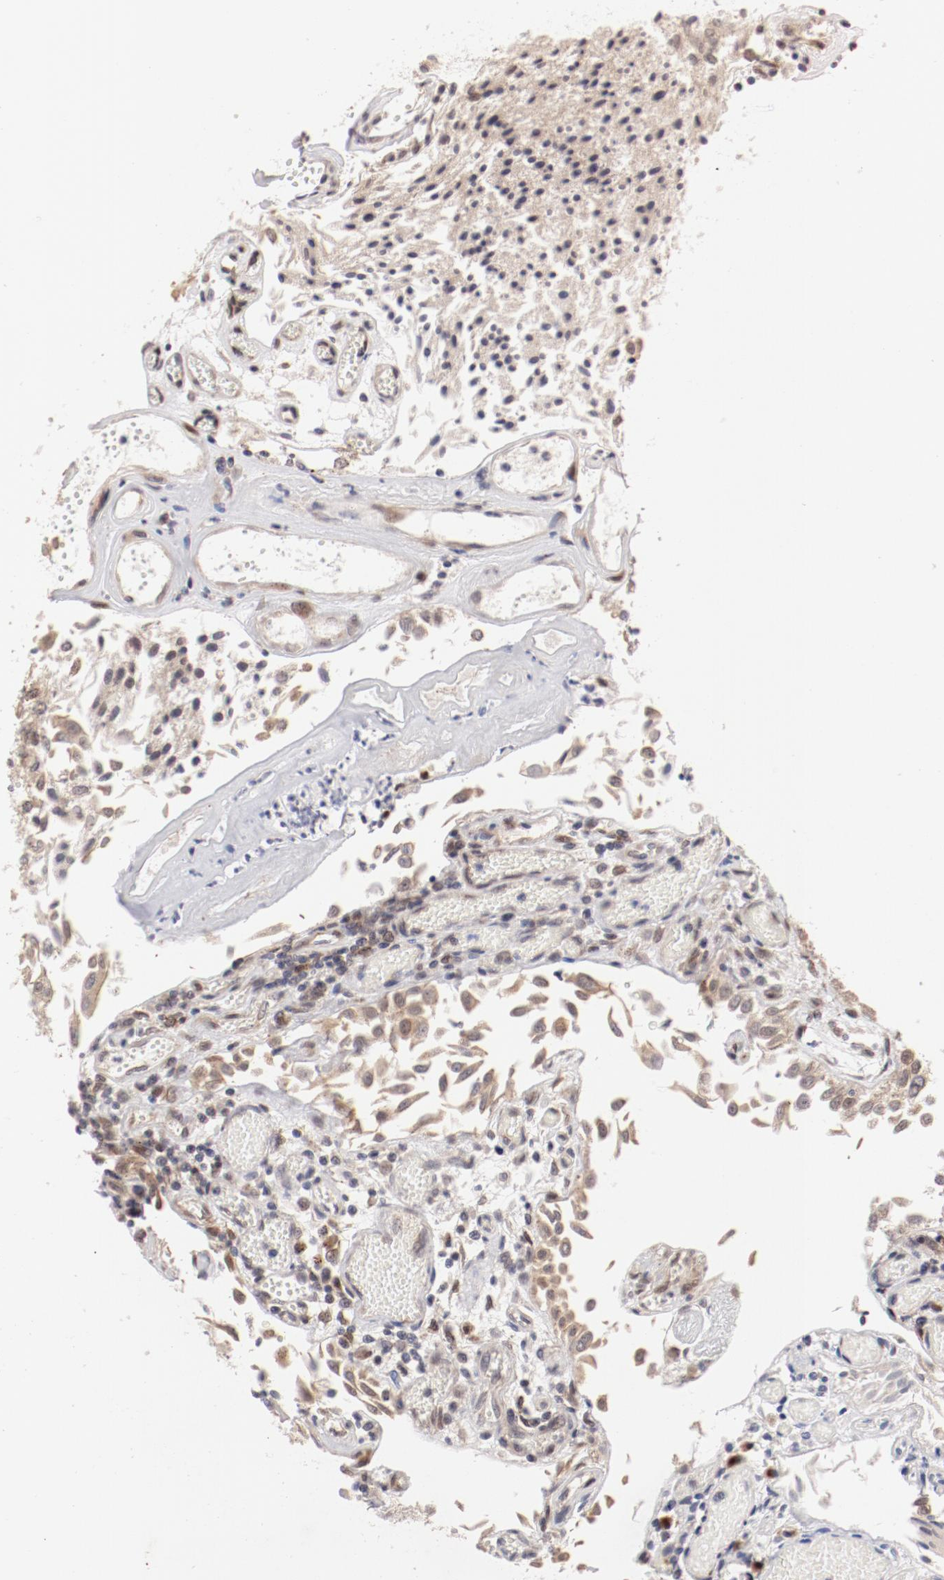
{"staining": {"intensity": "negative", "quantity": "none", "location": "none"}, "tissue": "urothelial cancer", "cell_type": "Tumor cells", "image_type": "cancer", "snomed": [{"axis": "morphology", "description": "Urothelial carcinoma, Low grade"}, {"axis": "topography", "description": "Urinary bladder"}], "caption": "A photomicrograph of low-grade urothelial carcinoma stained for a protein reveals no brown staining in tumor cells.", "gene": "RPL12", "patient": {"sex": "male", "age": 86}}